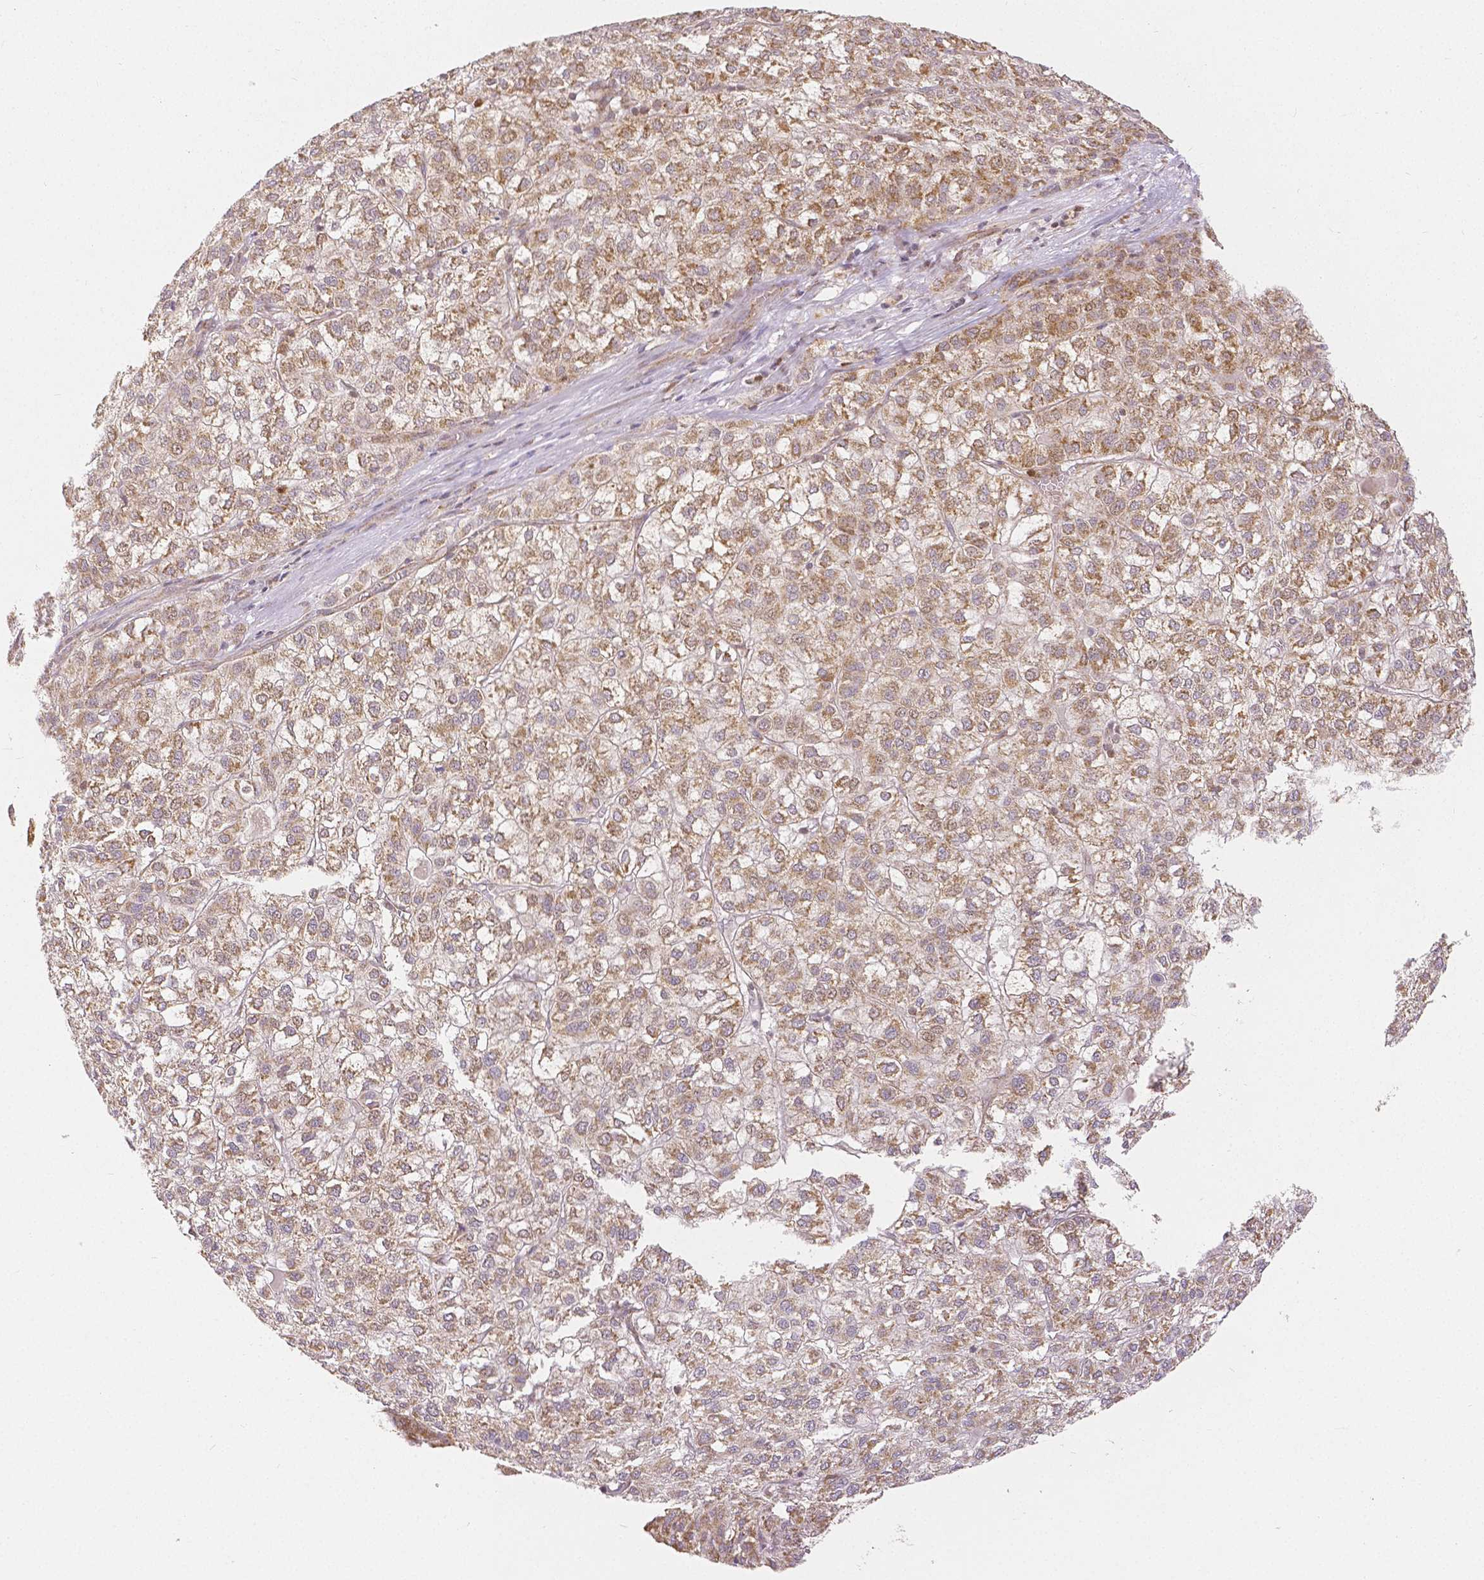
{"staining": {"intensity": "weak", "quantity": "25%-75%", "location": "cytoplasmic/membranous"}, "tissue": "liver cancer", "cell_type": "Tumor cells", "image_type": "cancer", "snomed": [{"axis": "morphology", "description": "Carcinoma, Hepatocellular, NOS"}, {"axis": "topography", "description": "Liver"}], "caption": "IHC histopathology image of human liver hepatocellular carcinoma stained for a protein (brown), which exhibits low levels of weak cytoplasmic/membranous expression in approximately 25%-75% of tumor cells.", "gene": "RHOT1", "patient": {"sex": "female", "age": 43}}